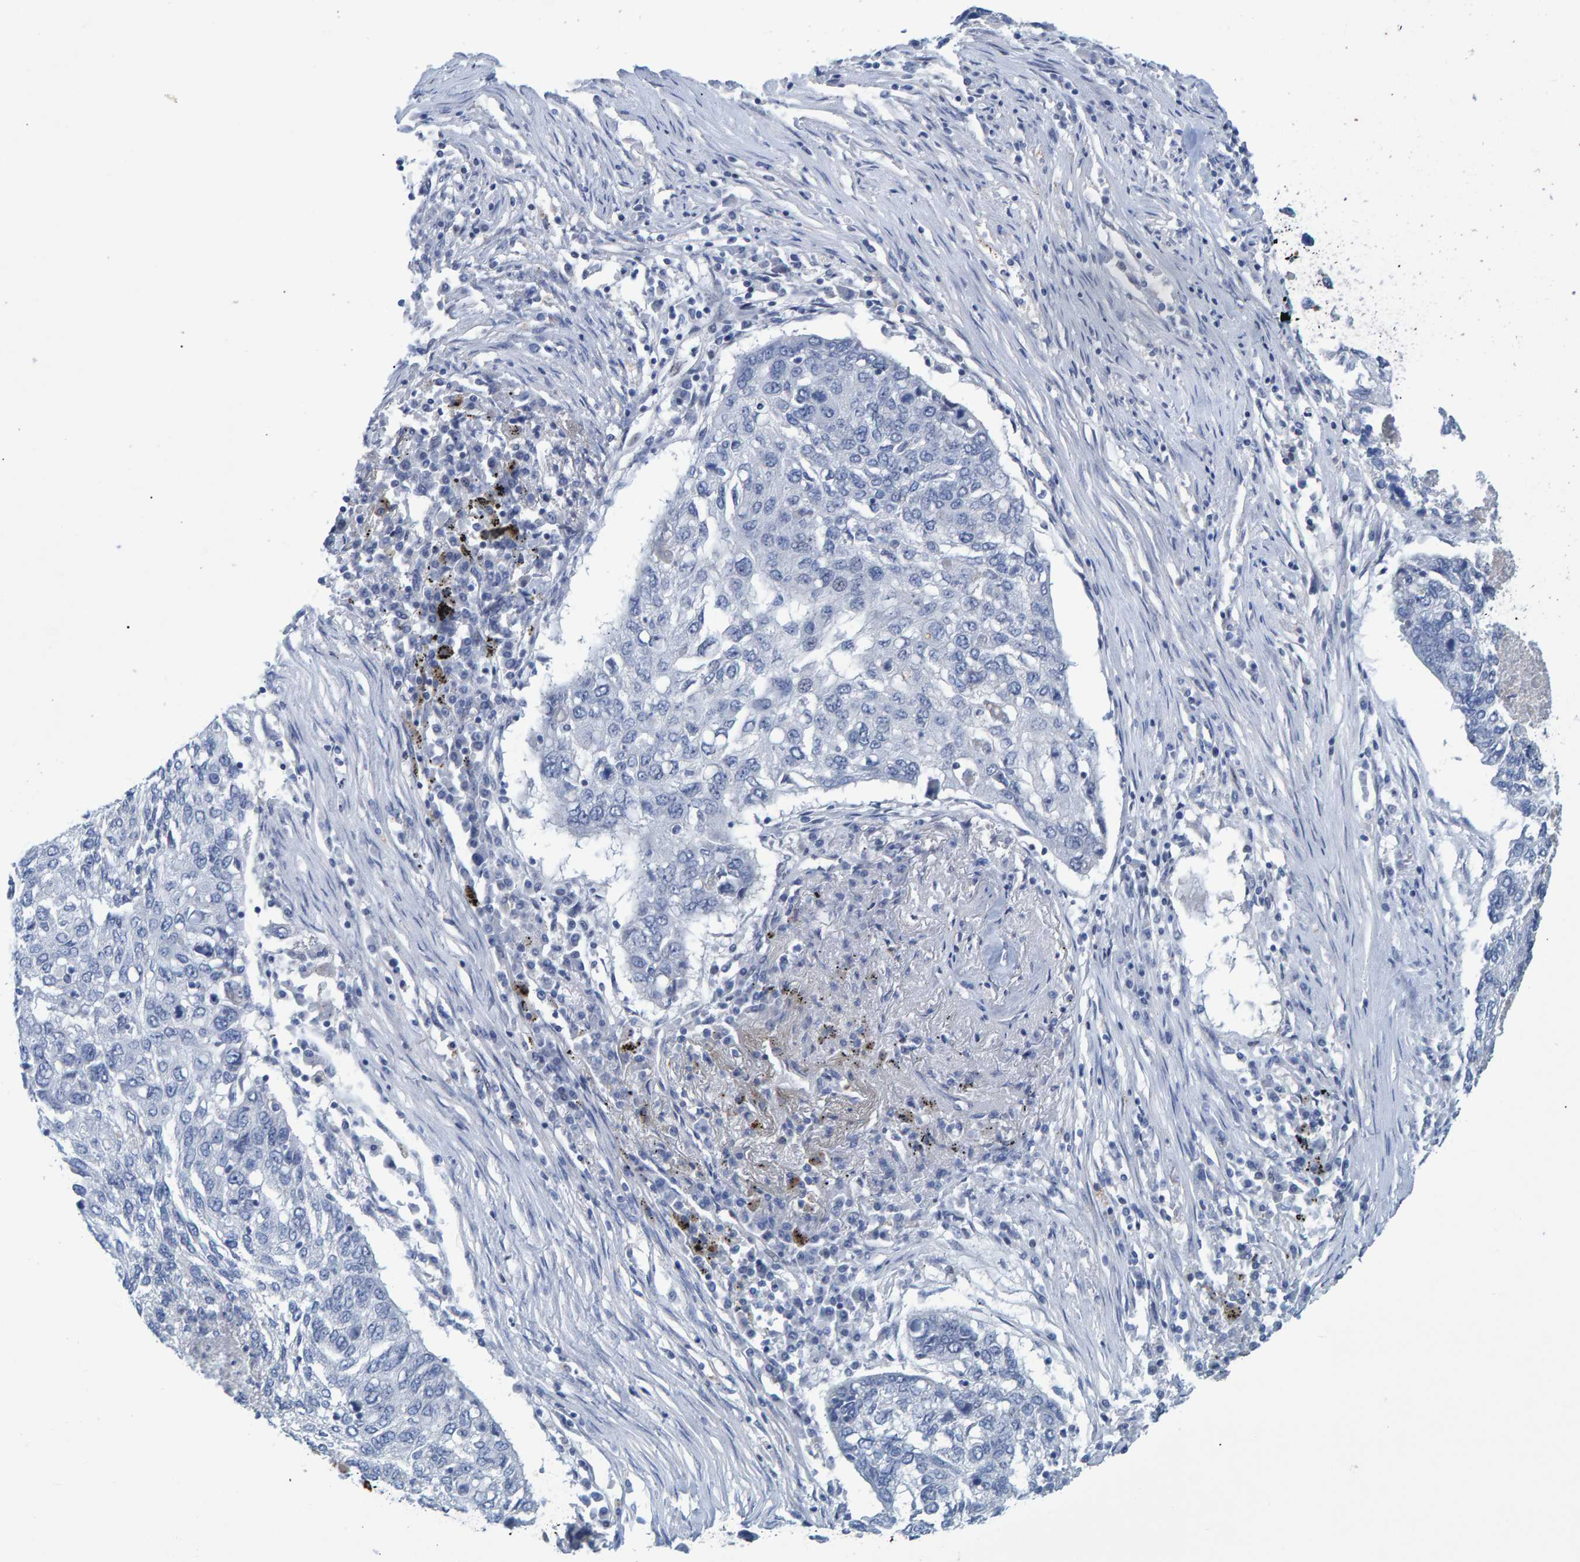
{"staining": {"intensity": "negative", "quantity": "none", "location": "none"}, "tissue": "lung cancer", "cell_type": "Tumor cells", "image_type": "cancer", "snomed": [{"axis": "morphology", "description": "Squamous cell carcinoma, NOS"}, {"axis": "topography", "description": "Lung"}], "caption": "IHC of human lung squamous cell carcinoma exhibits no expression in tumor cells. Nuclei are stained in blue.", "gene": "PROCA1", "patient": {"sex": "female", "age": 63}}